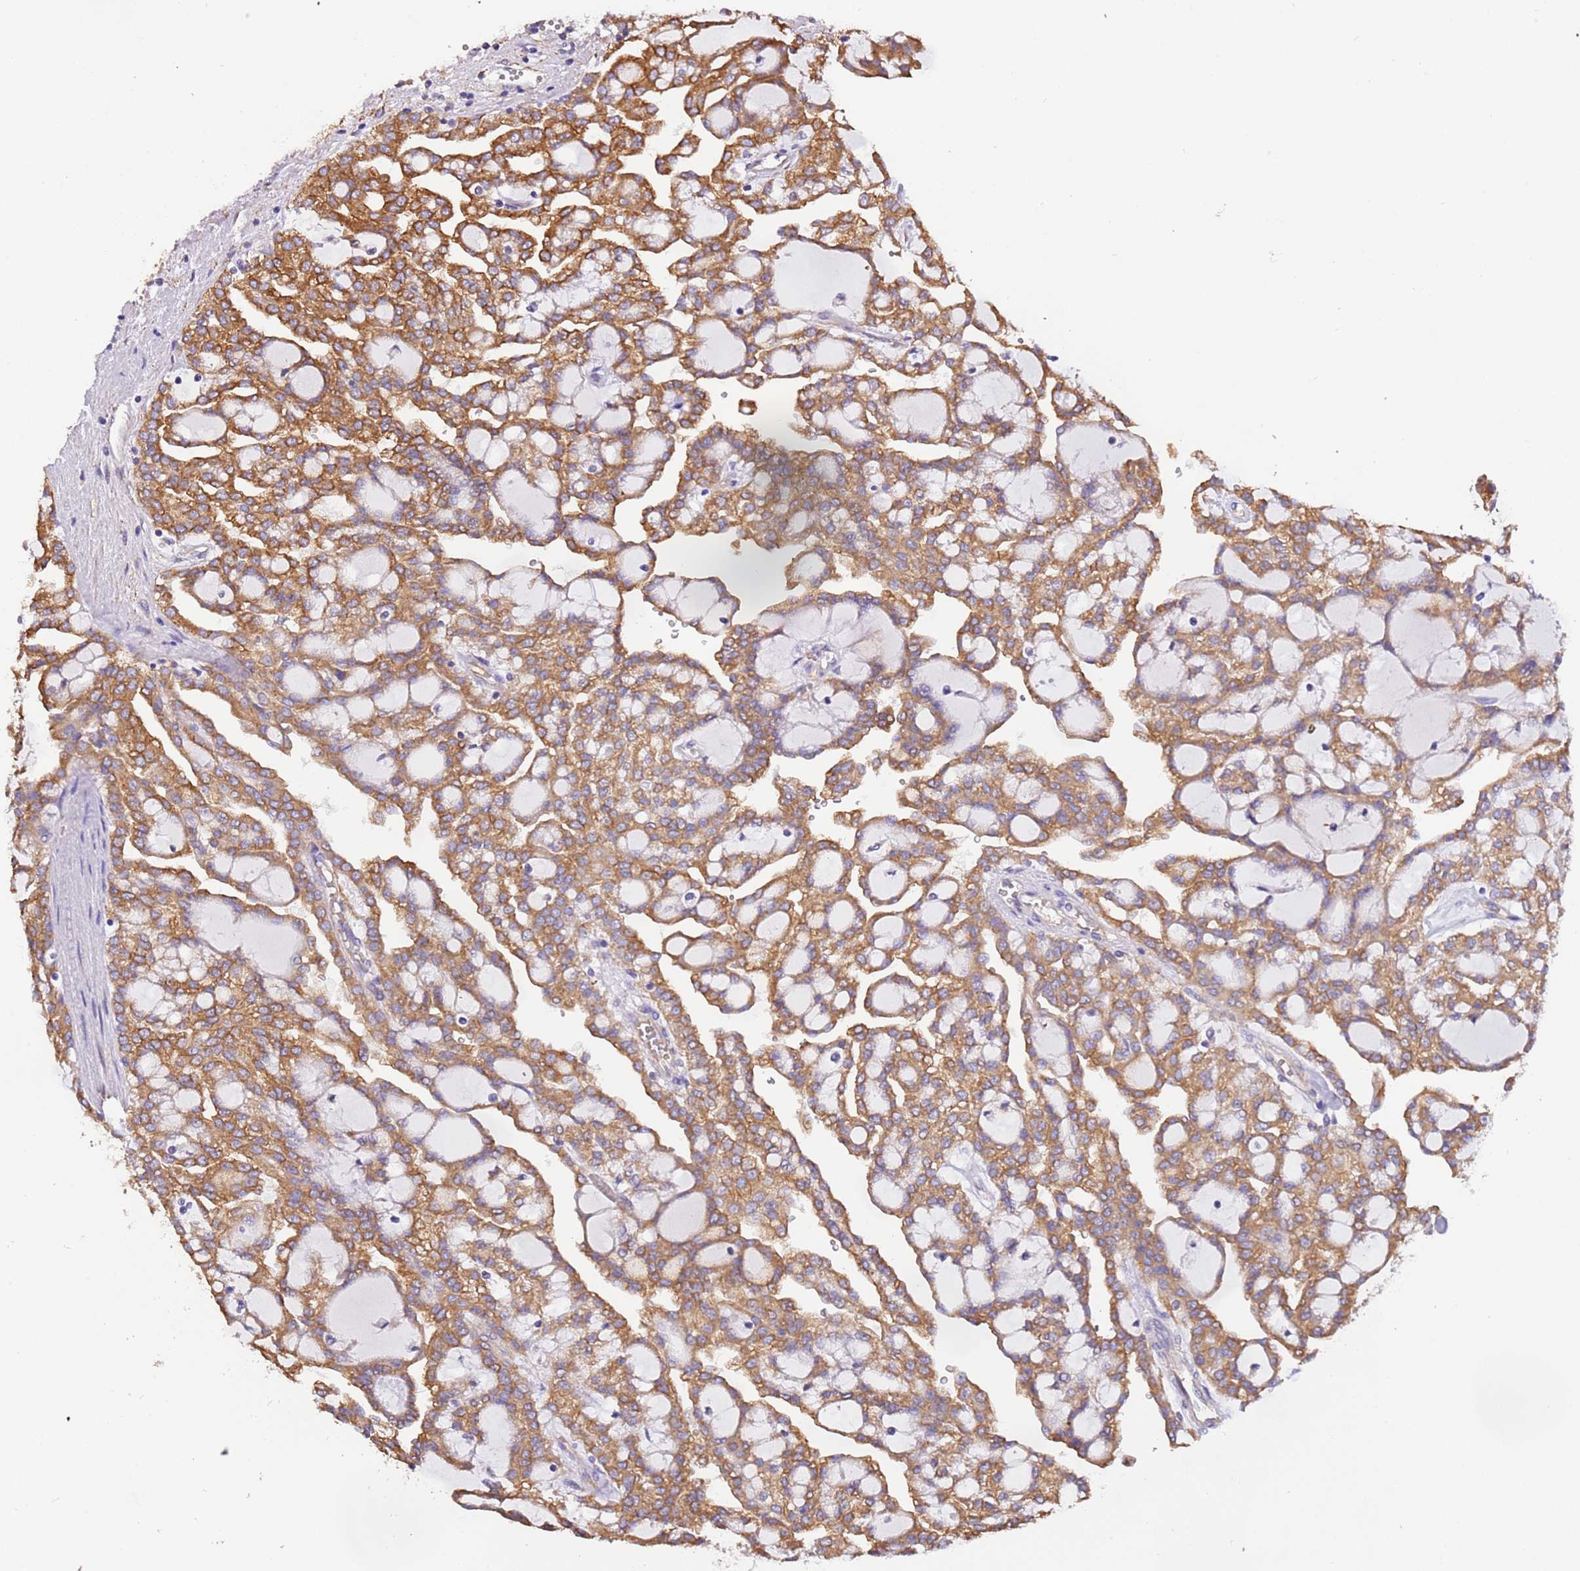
{"staining": {"intensity": "moderate", "quantity": ">75%", "location": "cytoplasmic/membranous"}, "tissue": "renal cancer", "cell_type": "Tumor cells", "image_type": "cancer", "snomed": [{"axis": "morphology", "description": "Adenocarcinoma, NOS"}, {"axis": "topography", "description": "Kidney"}], "caption": "Renal cancer (adenocarcinoma) stained with a brown dye displays moderate cytoplasmic/membranous positive expression in about >75% of tumor cells.", "gene": "NAALADL1", "patient": {"sex": "male", "age": 63}}